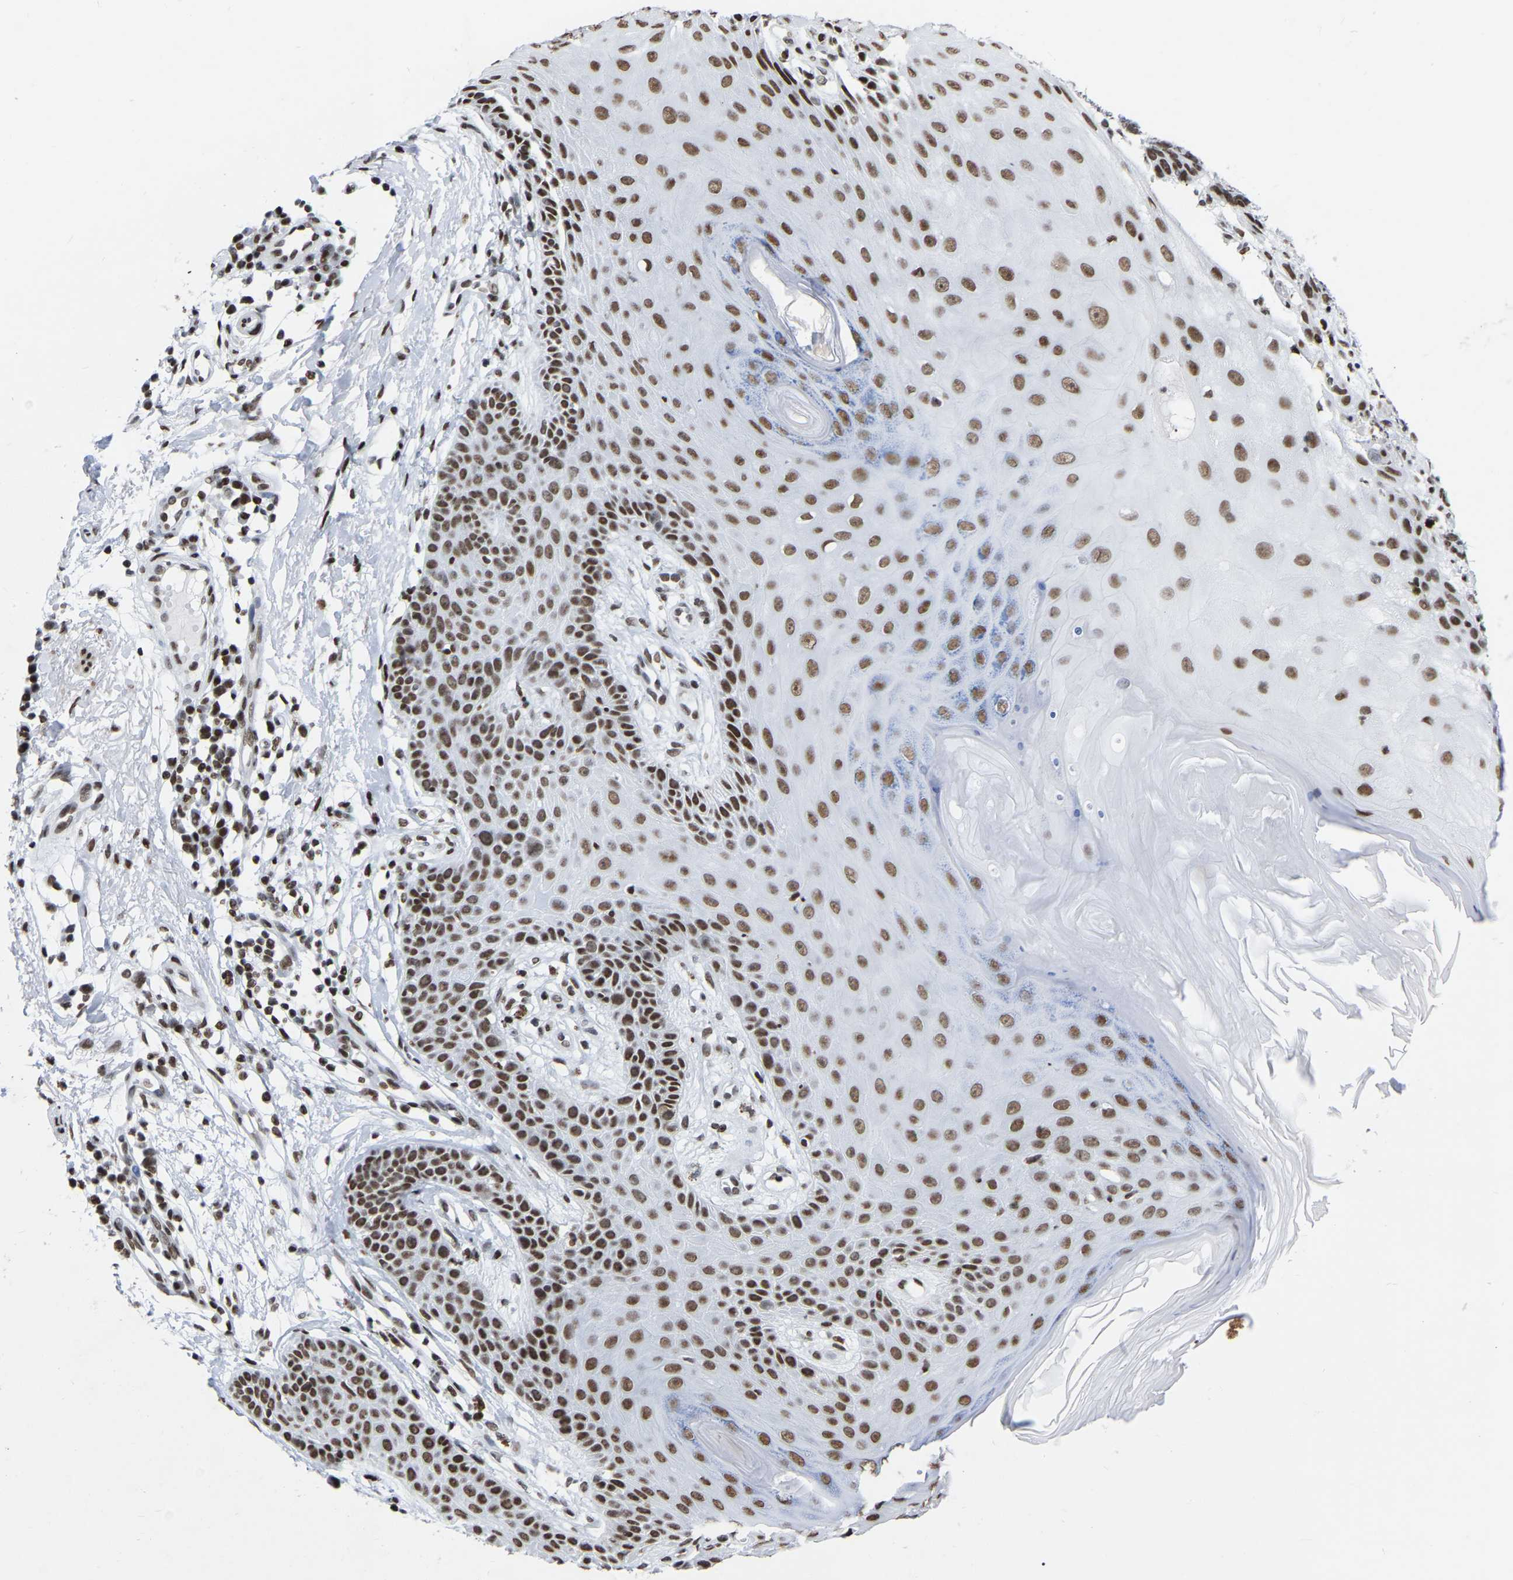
{"staining": {"intensity": "moderate", "quantity": ">75%", "location": "nuclear"}, "tissue": "skin cancer", "cell_type": "Tumor cells", "image_type": "cancer", "snomed": [{"axis": "morphology", "description": "Normal tissue, NOS"}, {"axis": "morphology", "description": "Basal cell carcinoma"}, {"axis": "topography", "description": "Skin"}], "caption": "Skin basal cell carcinoma was stained to show a protein in brown. There is medium levels of moderate nuclear staining in approximately >75% of tumor cells.", "gene": "PRCC", "patient": {"sex": "male", "age": 79}}